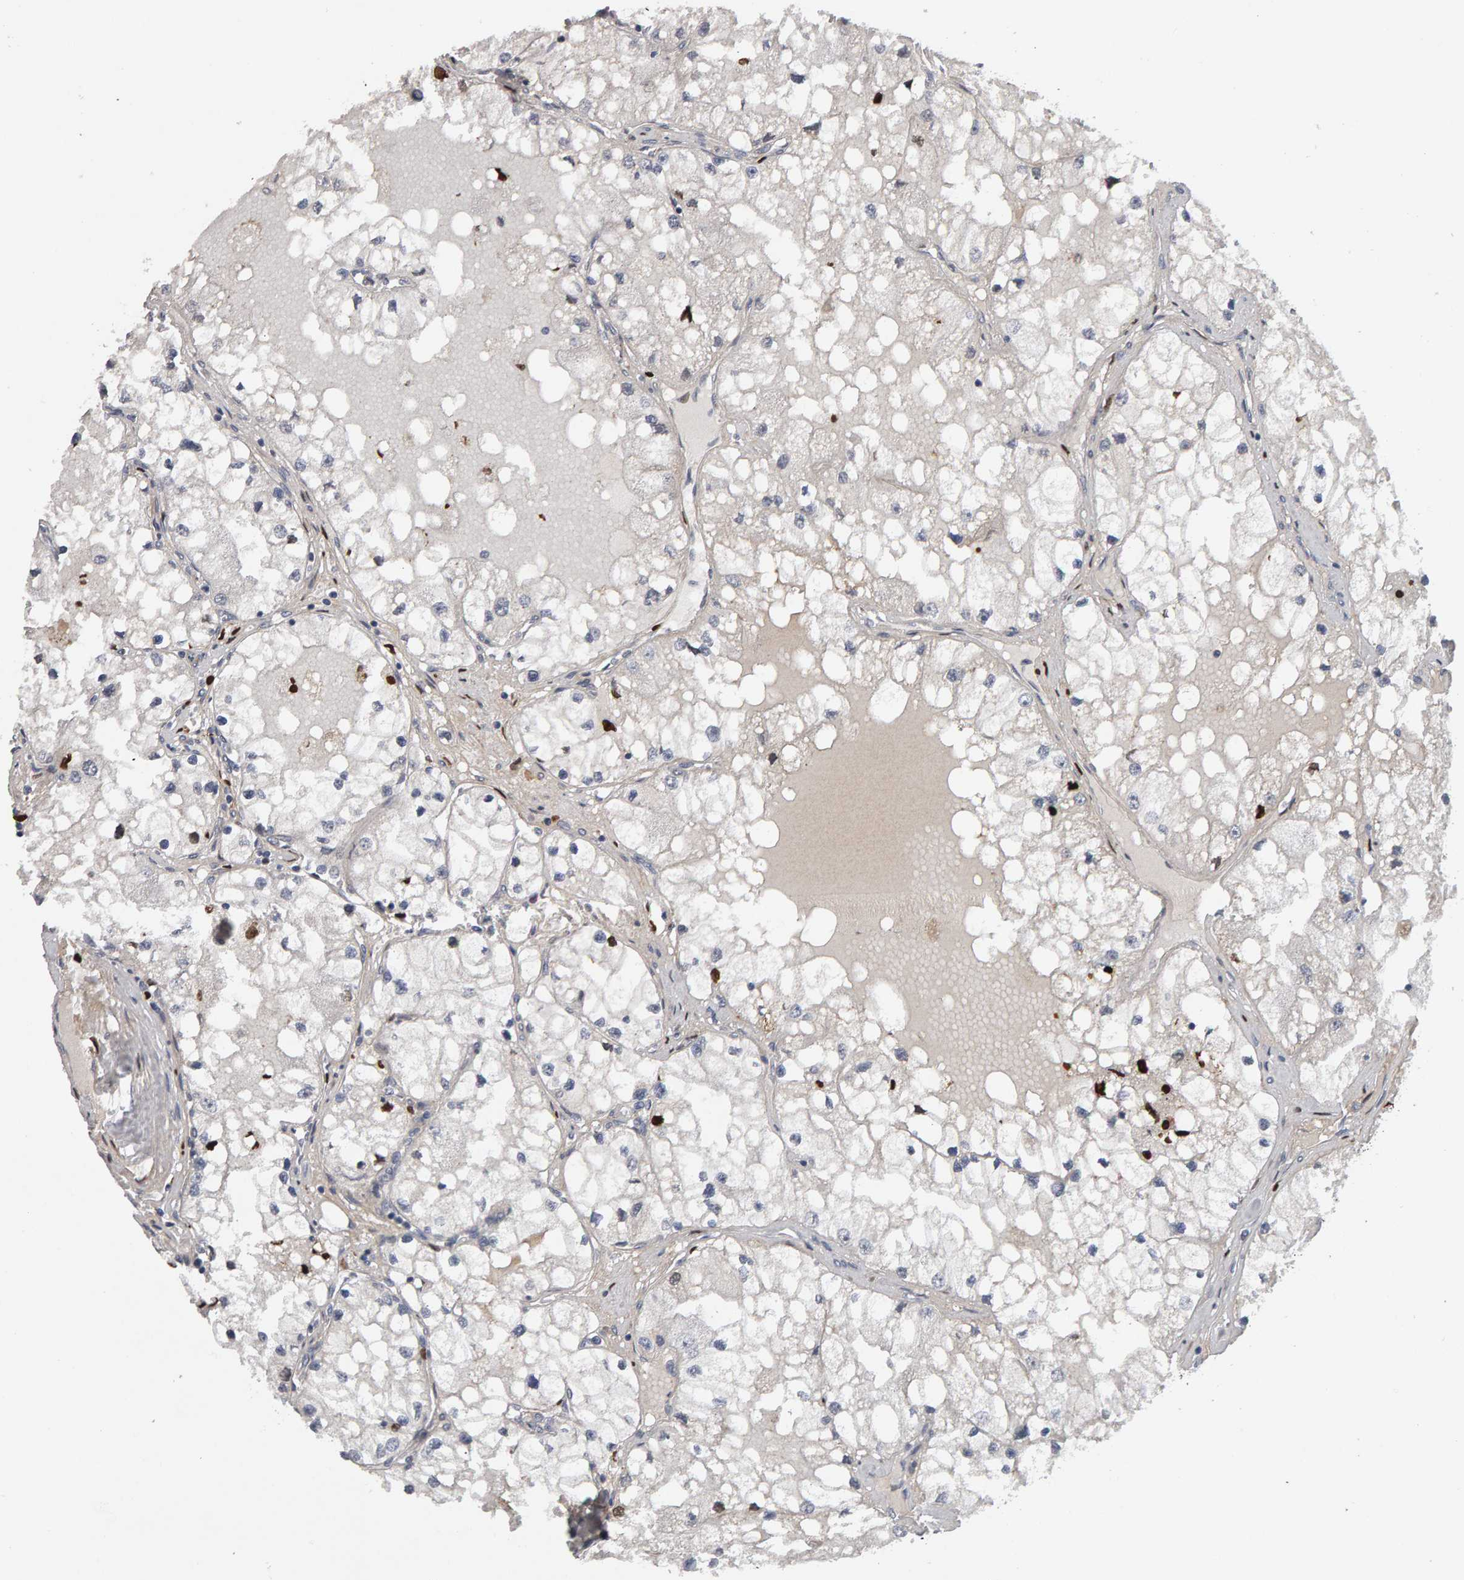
{"staining": {"intensity": "negative", "quantity": "none", "location": "none"}, "tissue": "renal cancer", "cell_type": "Tumor cells", "image_type": "cancer", "snomed": [{"axis": "morphology", "description": "Adenocarcinoma, NOS"}, {"axis": "topography", "description": "Kidney"}], "caption": "There is no significant staining in tumor cells of renal adenocarcinoma.", "gene": "IPO8", "patient": {"sex": "male", "age": 68}}